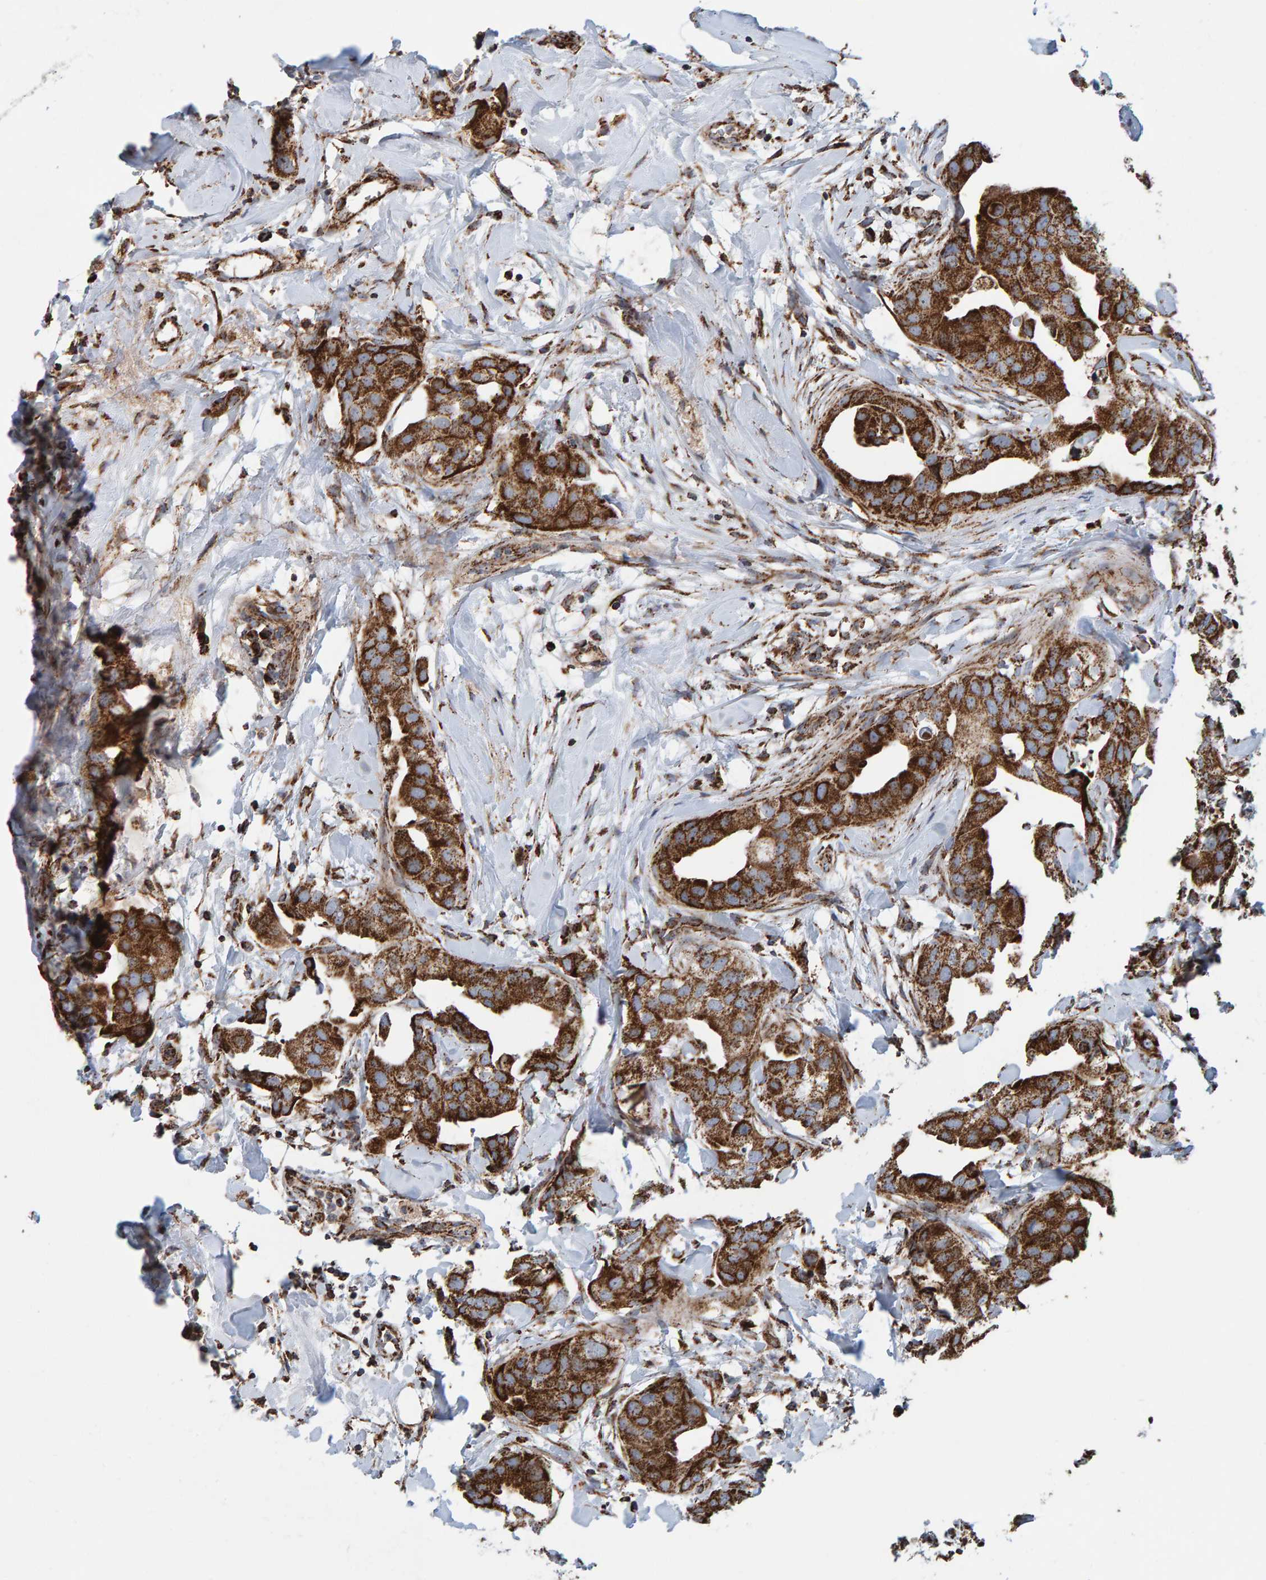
{"staining": {"intensity": "strong", "quantity": ">75%", "location": "cytoplasmic/membranous"}, "tissue": "breast cancer", "cell_type": "Tumor cells", "image_type": "cancer", "snomed": [{"axis": "morphology", "description": "Duct carcinoma"}, {"axis": "topography", "description": "Breast"}], "caption": "Intraductal carcinoma (breast) tissue exhibits strong cytoplasmic/membranous expression in about >75% of tumor cells", "gene": "MRPL45", "patient": {"sex": "female", "age": 40}}